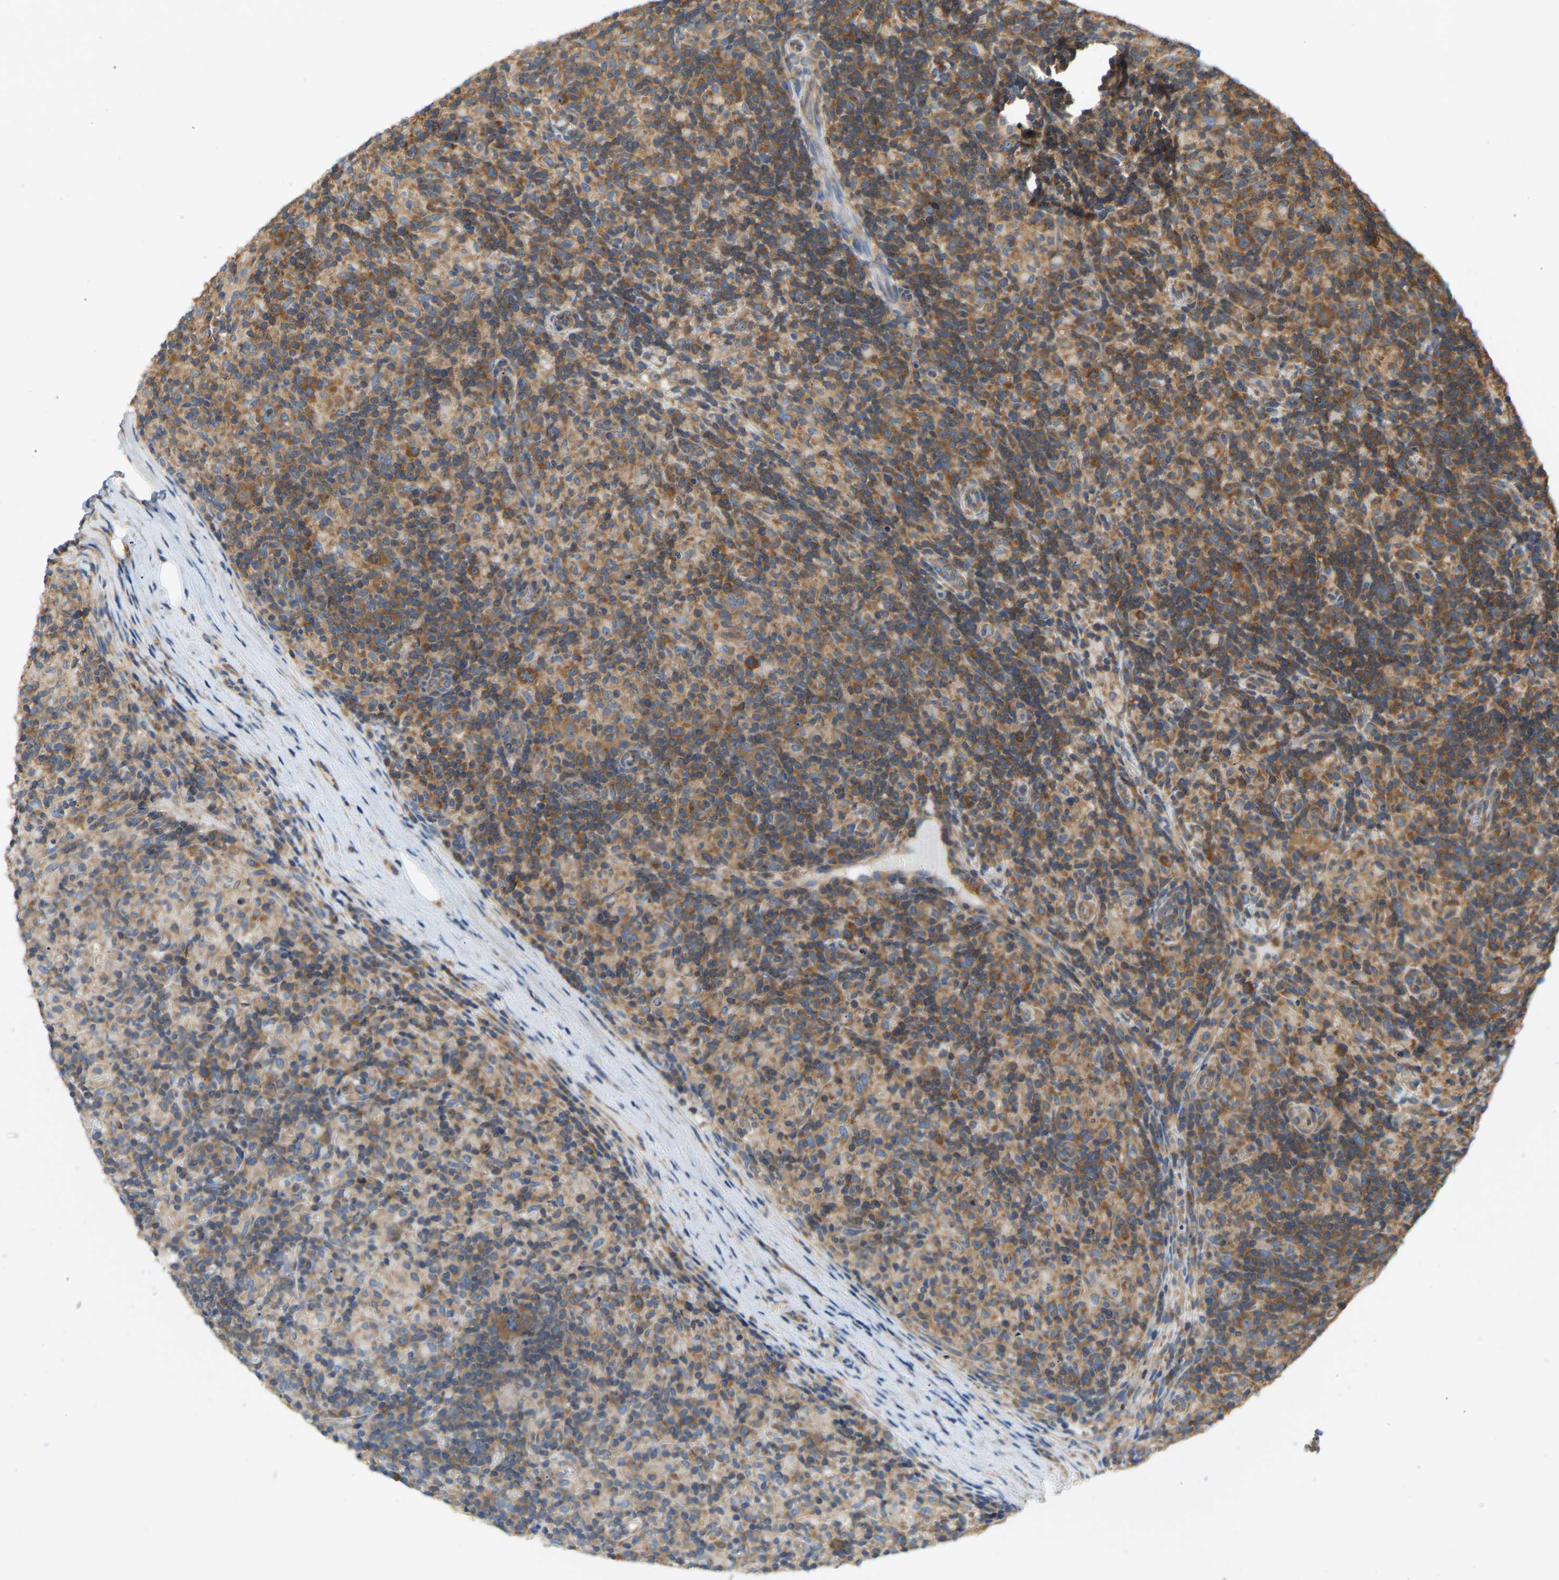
{"staining": {"intensity": "moderate", "quantity": ">75%", "location": "cytoplasmic/membranous"}, "tissue": "lymphoma", "cell_type": "Tumor cells", "image_type": "cancer", "snomed": [{"axis": "morphology", "description": "Hodgkin's disease, NOS"}, {"axis": "topography", "description": "Lymph node"}], "caption": "Protein expression analysis of human lymphoma reveals moderate cytoplasmic/membranous positivity in approximately >75% of tumor cells.", "gene": "RPS6KB2", "patient": {"sex": "male", "age": 70}}